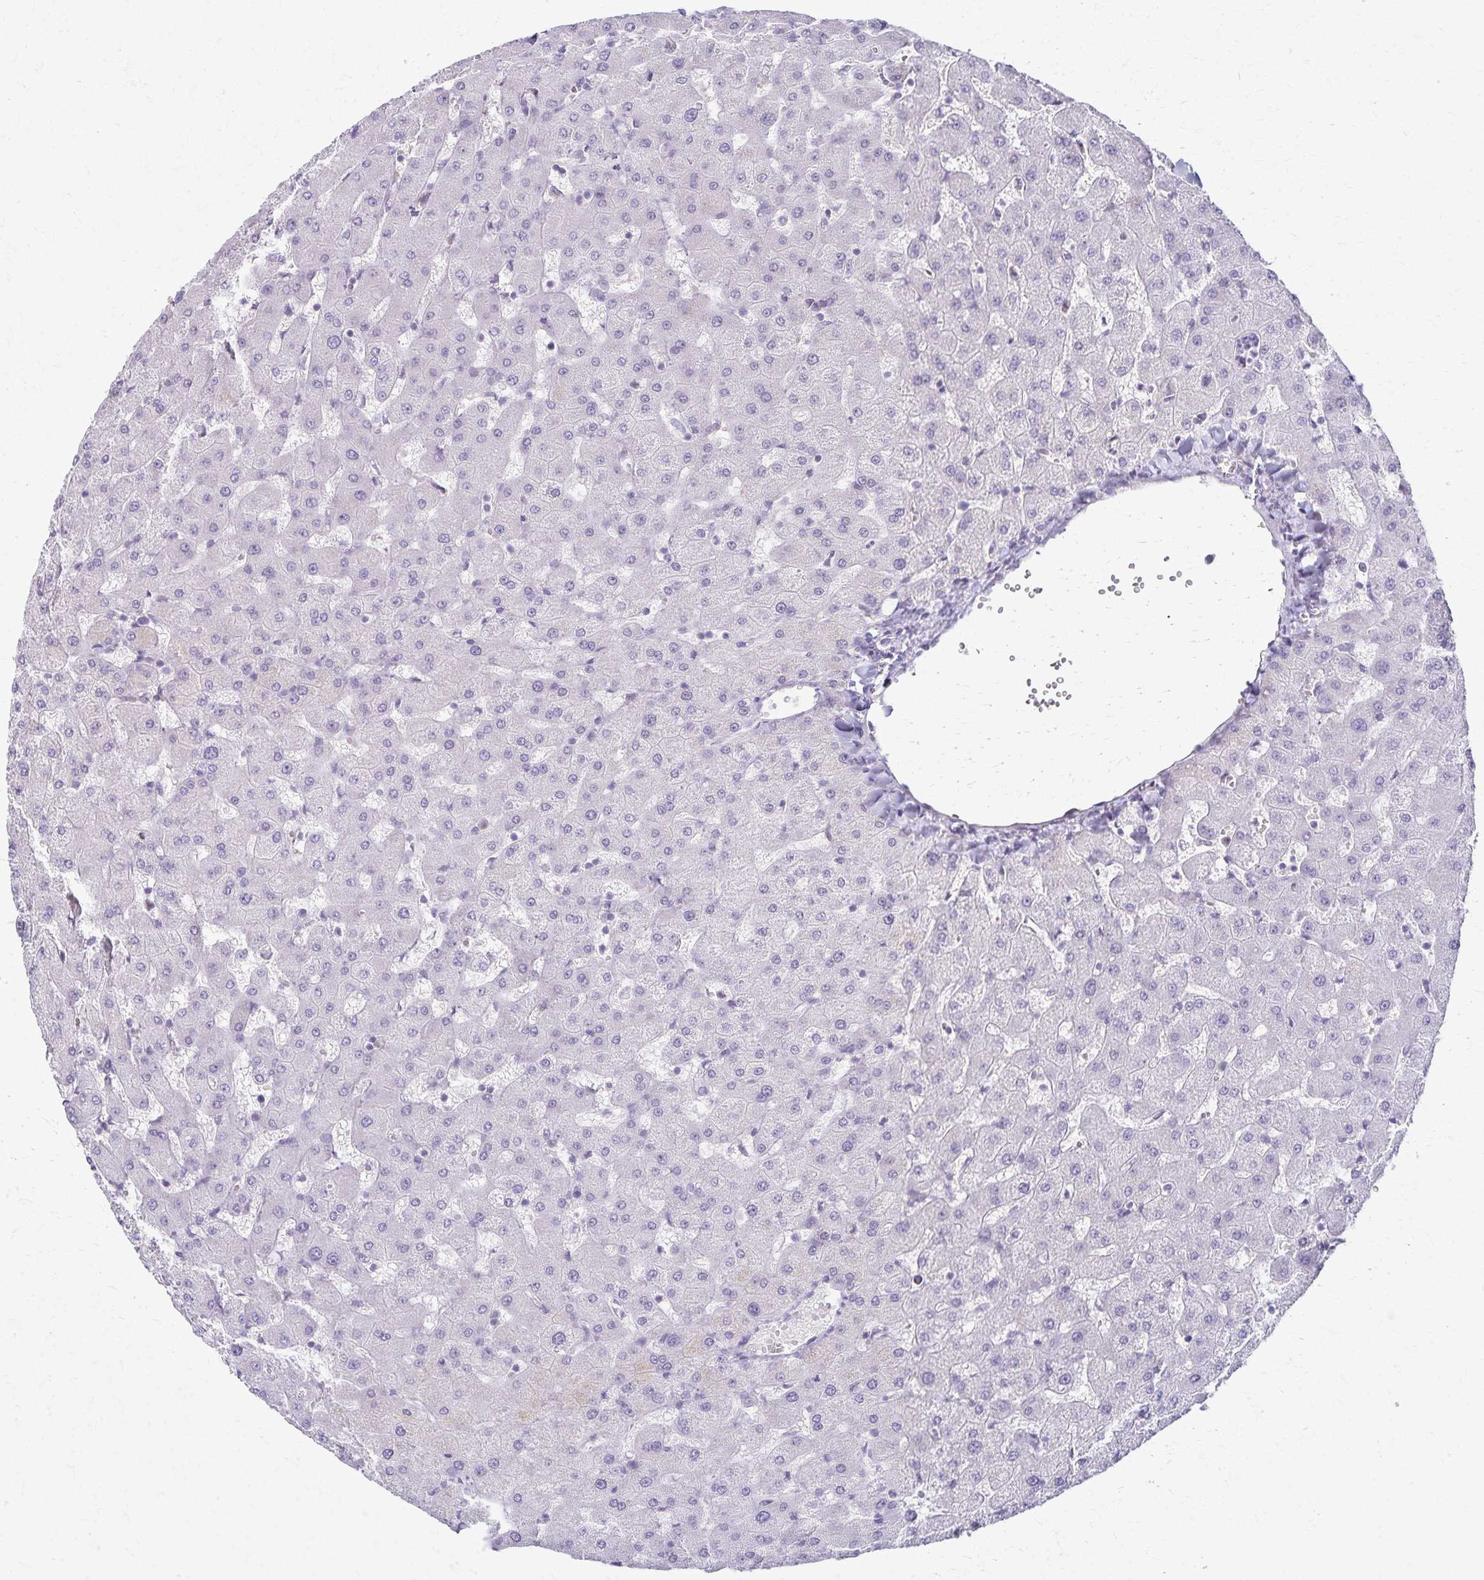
{"staining": {"intensity": "negative", "quantity": "none", "location": "none"}, "tissue": "liver", "cell_type": "Cholangiocytes", "image_type": "normal", "snomed": [{"axis": "morphology", "description": "Normal tissue, NOS"}, {"axis": "topography", "description": "Liver"}], "caption": "High magnification brightfield microscopy of benign liver stained with DAB (3,3'-diaminobenzidine) (brown) and counterstained with hematoxylin (blue): cholangiocytes show no significant positivity. The staining is performed using DAB brown chromogen with nuclei counter-stained in using hematoxylin.", "gene": "KISS1", "patient": {"sex": "female", "age": 63}}